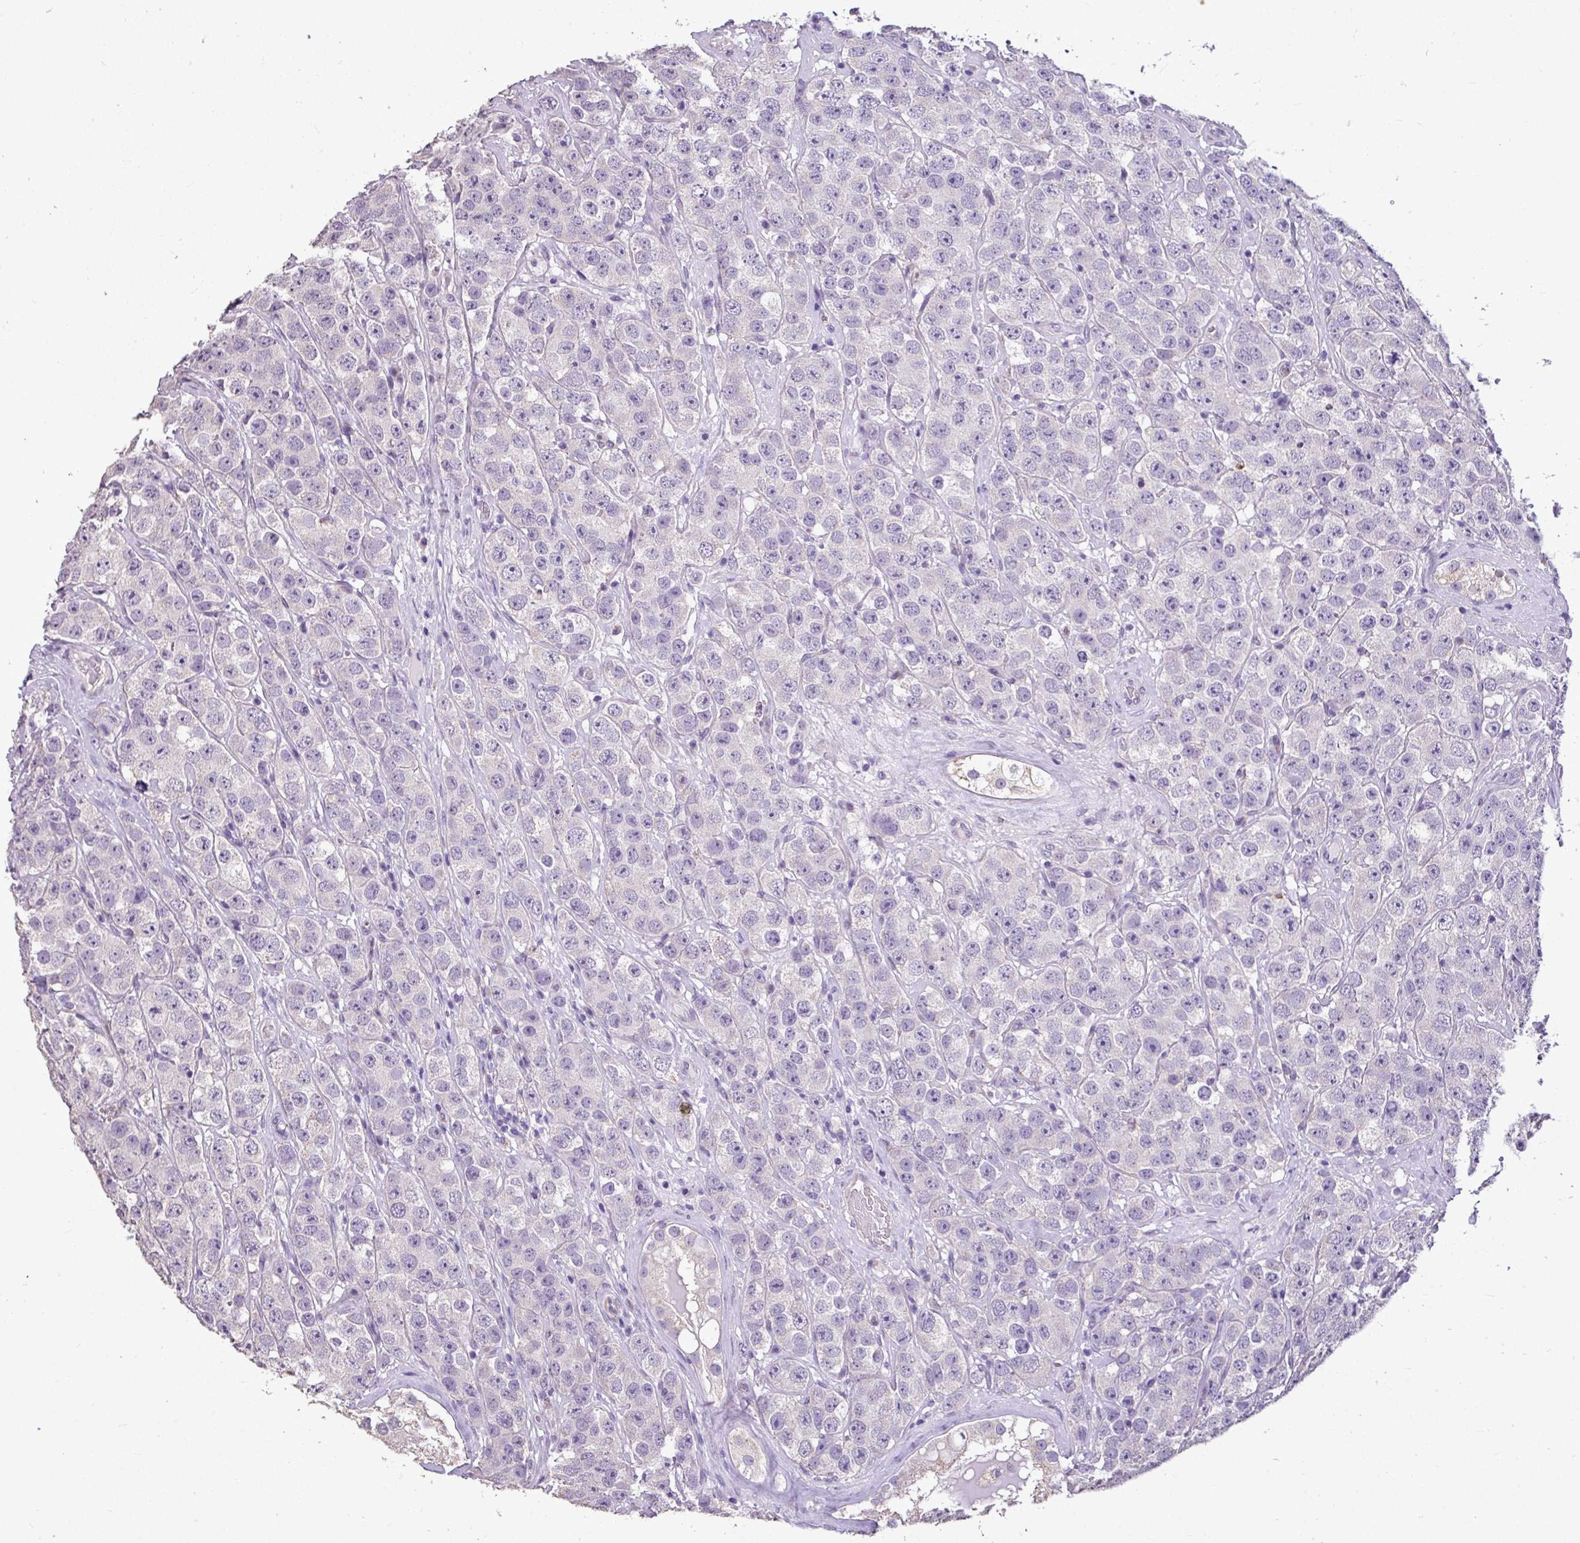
{"staining": {"intensity": "negative", "quantity": "none", "location": "none"}, "tissue": "testis cancer", "cell_type": "Tumor cells", "image_type": "cancer", "snomed": [{"axis": "morphology", "description": "Seminoma, NOS"}, {"axis": "topography", "description": "Testis"}], "caption": "IHC of human seminoma (testis) exhibits no staining in tumor cells. (DAB (3,3'-diaminobenzidine) IHC, high magnification).", "gene": "ALDH2", "patient": {"sex": "male", "age": 28}}